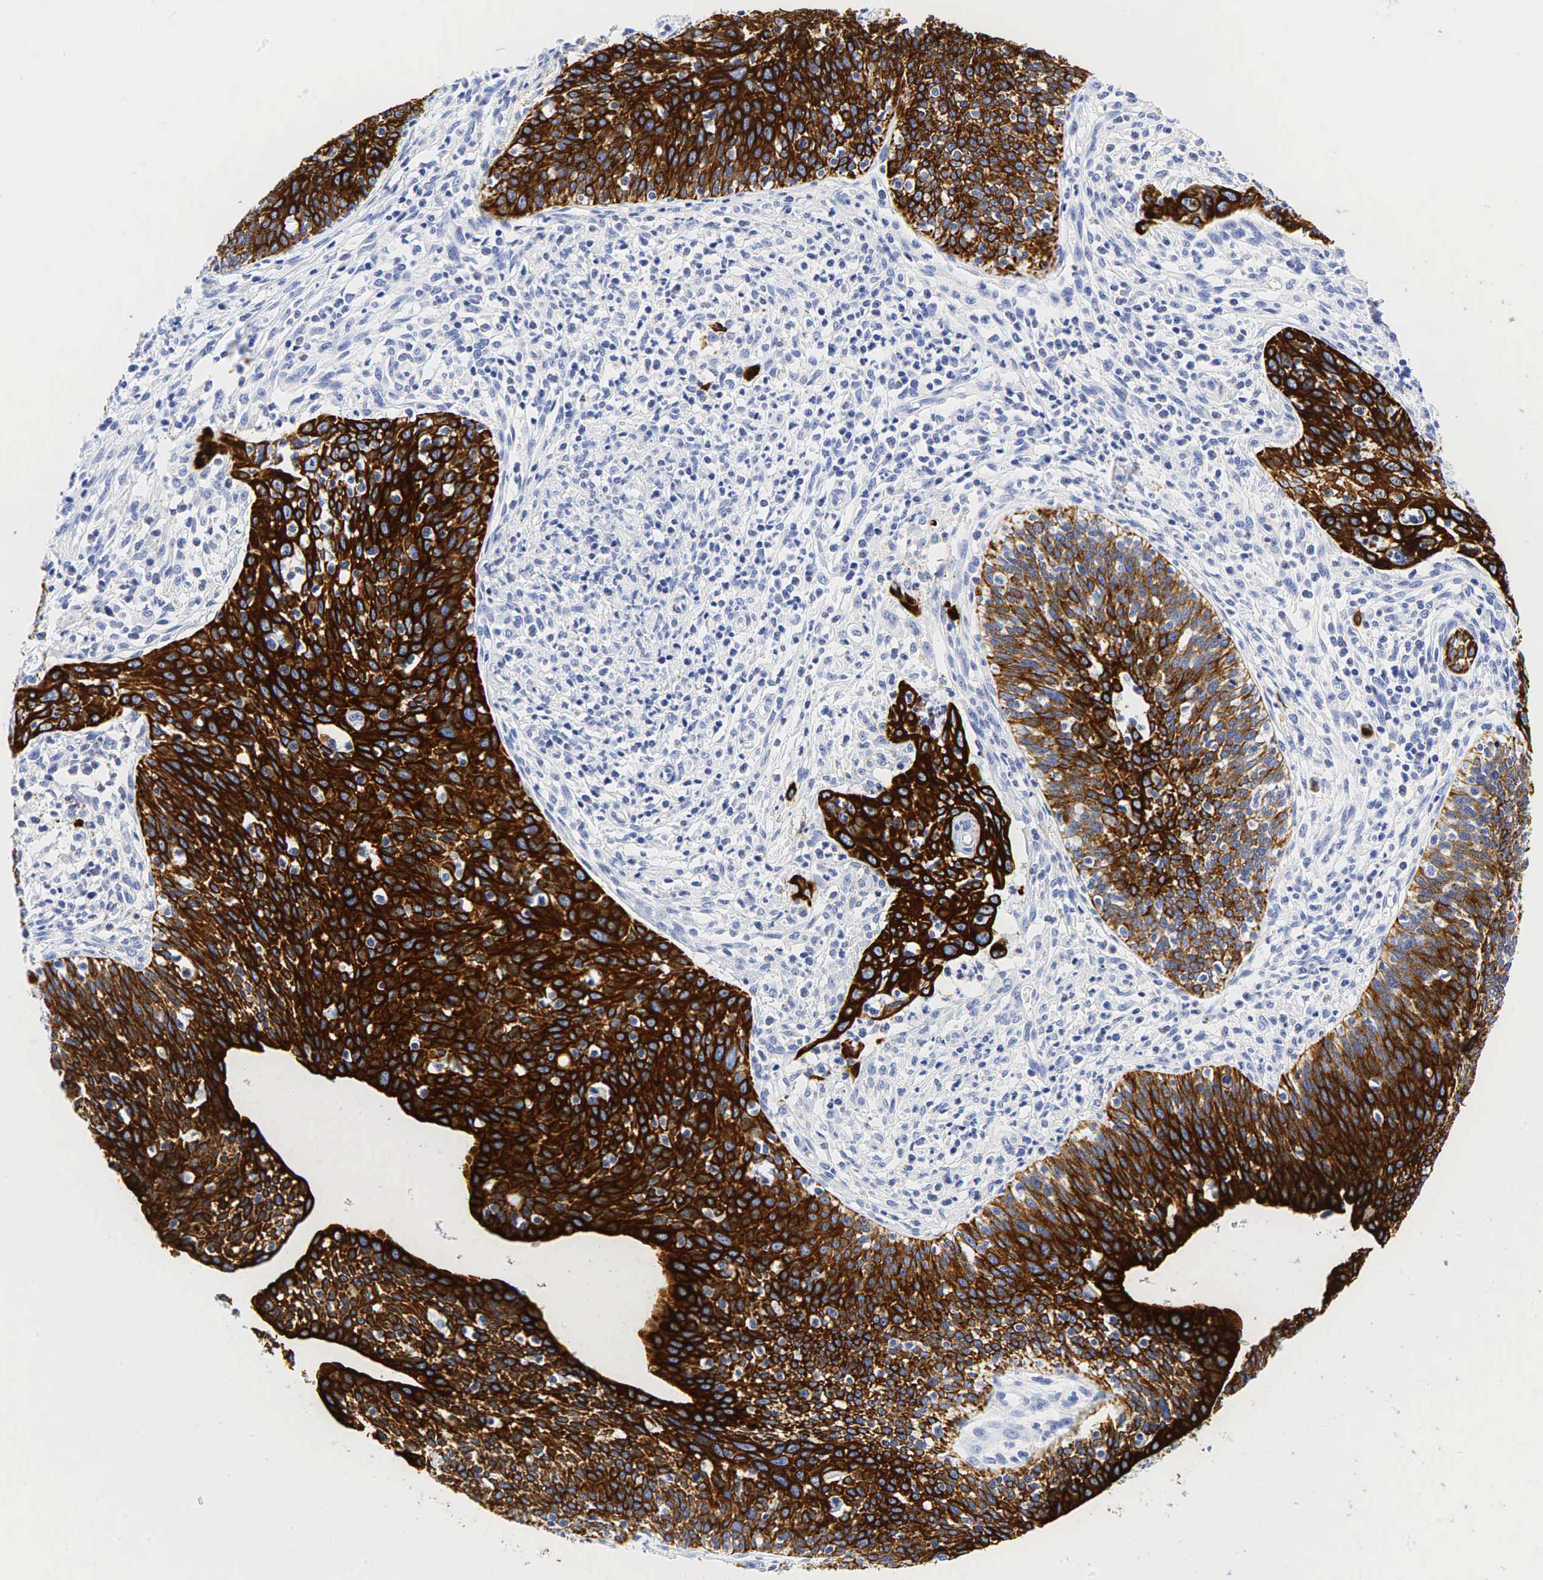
{"staining": {"intensity": "strong", "quantity": ">75%", "location": "cytoplasmic/membranous"}, "tissue": "cervical cancer", "cell_type": "Tumor cells", "image_type": "cancer", "snomed": [{"axis": "morphology", "description": "Squamous cell carcinoma, NOS"}, {"axis": "topography", "description": "Cervix"}], "caption": "Brown immunohistochemical staining in cervical squamous cell carcinoma shows strong cytoplasmic/membranous positivity in approximately >75% of tumor cells.", "gene": "KRT7", "patient": {"sex": "female", "age": 41}}